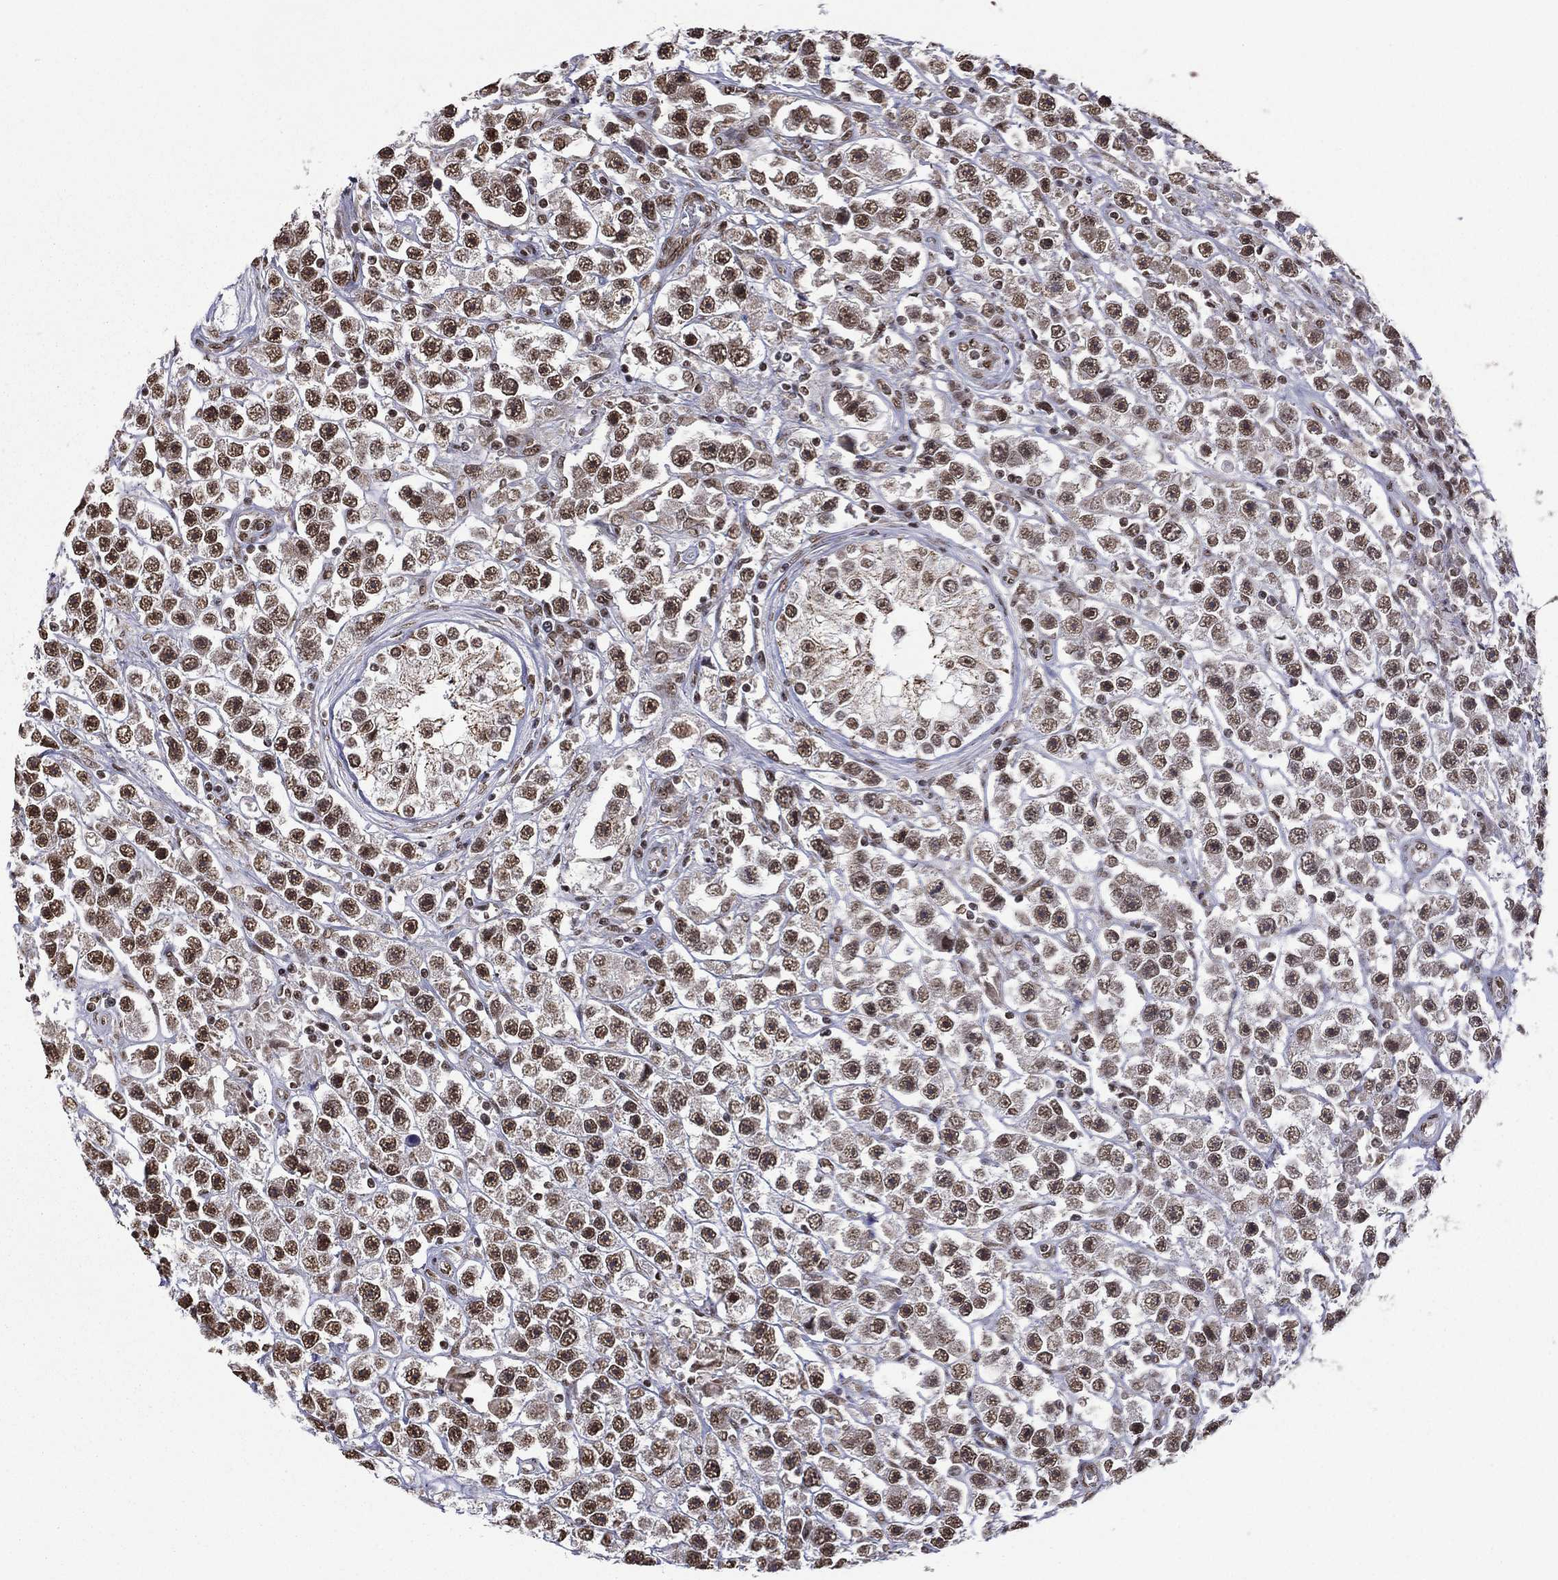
{"staining": {"intensity": "strong", "quantity": ">75%", "location": "nuclear"}, "tissue": "testis cancer", "cell_type": "Tumor cells", "image_type": "cancer", "snomed": [{"axis": "morphology", "description": "Seminoma, NOS"}, {"axis": "topography", "description": "Testis"}], "caption": "Testis cancer (seminoma) tissue shows strong nuclear positivity in approximately >75% of tumor cells, visualized by immunohistochemistry.", "gene": "C5orf24", "patient": {"sex": "male", "age": 45}}